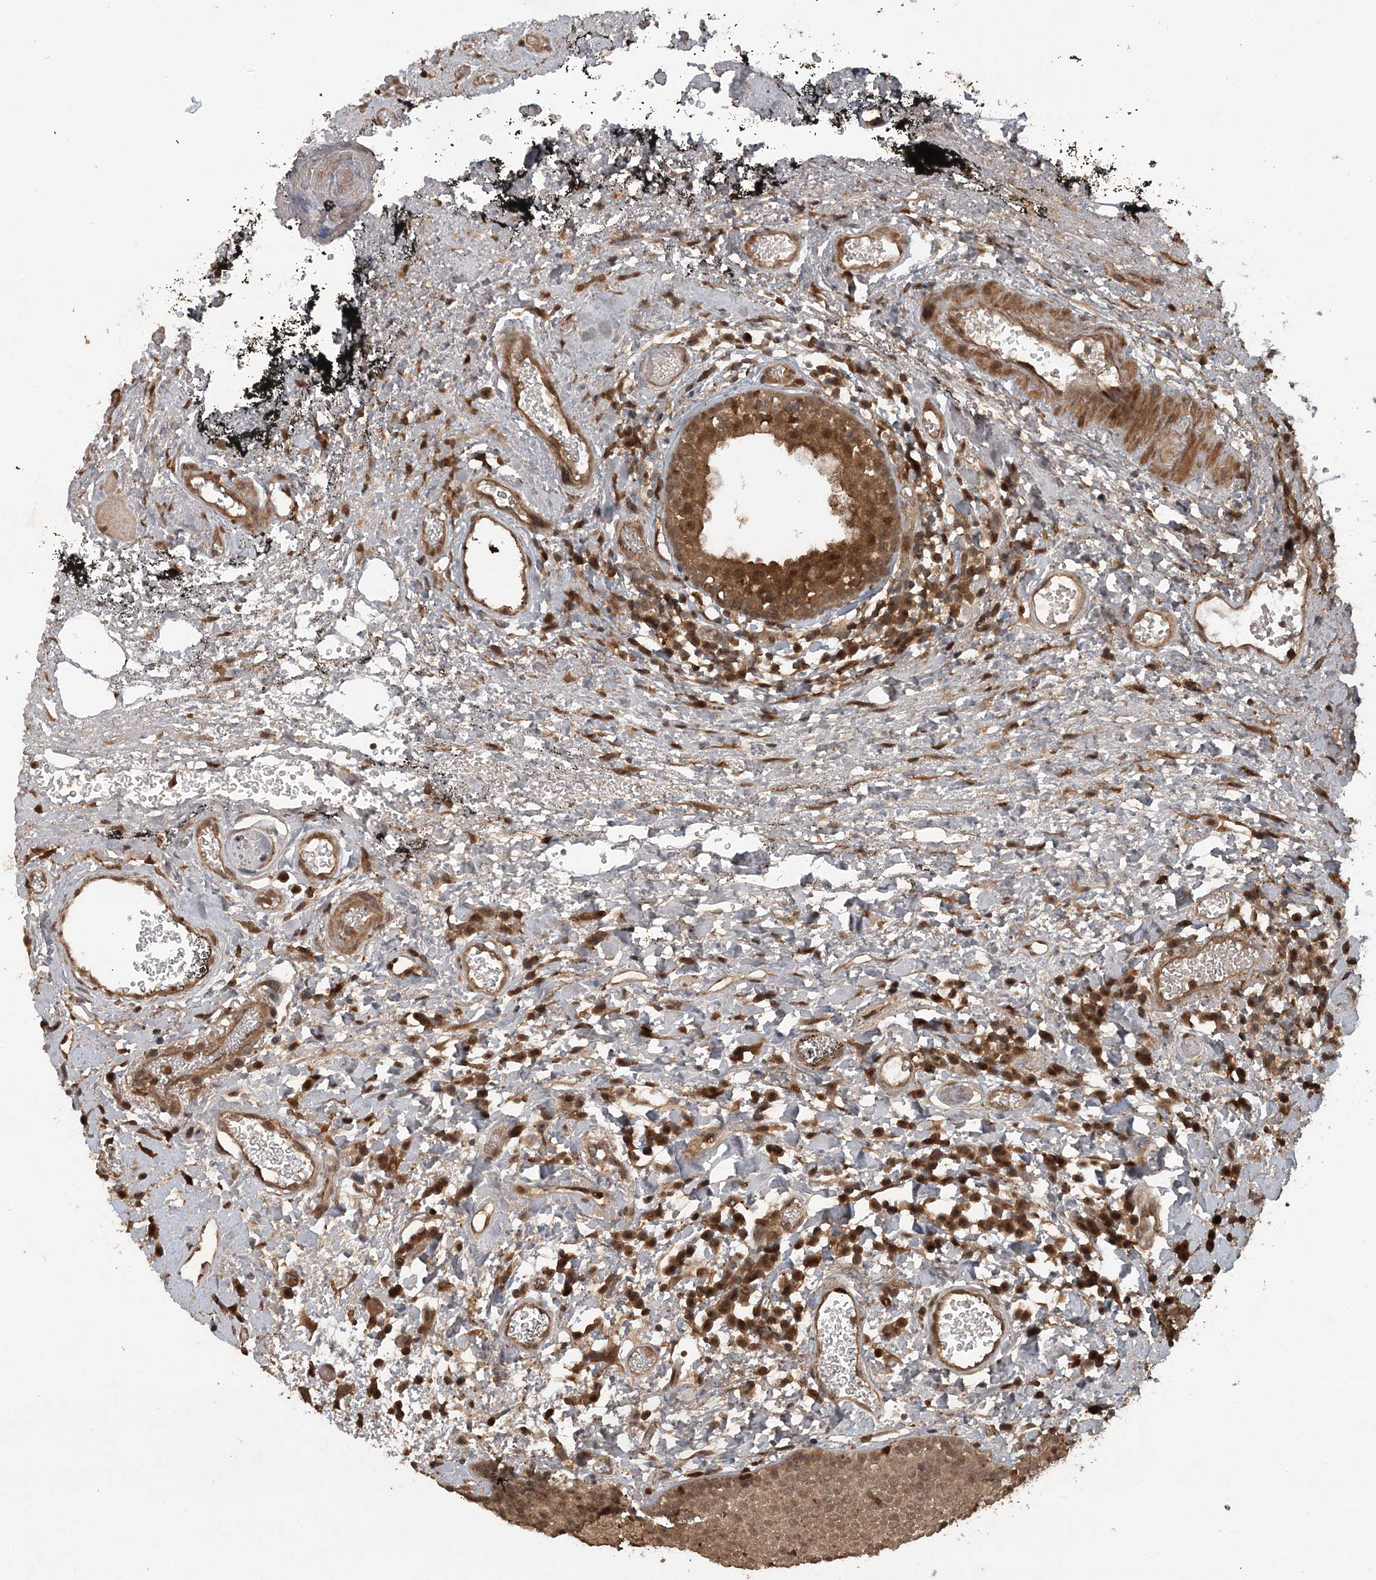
{"staining": {"intensity": "moderate", "quantity": ">75%", "location": "cytoplasmic/membranous,nuclear"}, "tissue": "oral mucosa", "cell_type": "Squamous epithelial cells", "image_type": "normal", "snomed": [{"axis": "morphology", "description": "Normal tissue, NOS"}, {"axis": "topography", "description": "Oral tissue"}], "caption": "Protein expression by immunohistochemistry exhibits moderate cytoplasmic/membranous,nuclear staining in approximately >75% of squamous epithelial cells in benign oral mucosa.", "gene": "LACC1", "patient": {"sex": "male", "age": 74}}